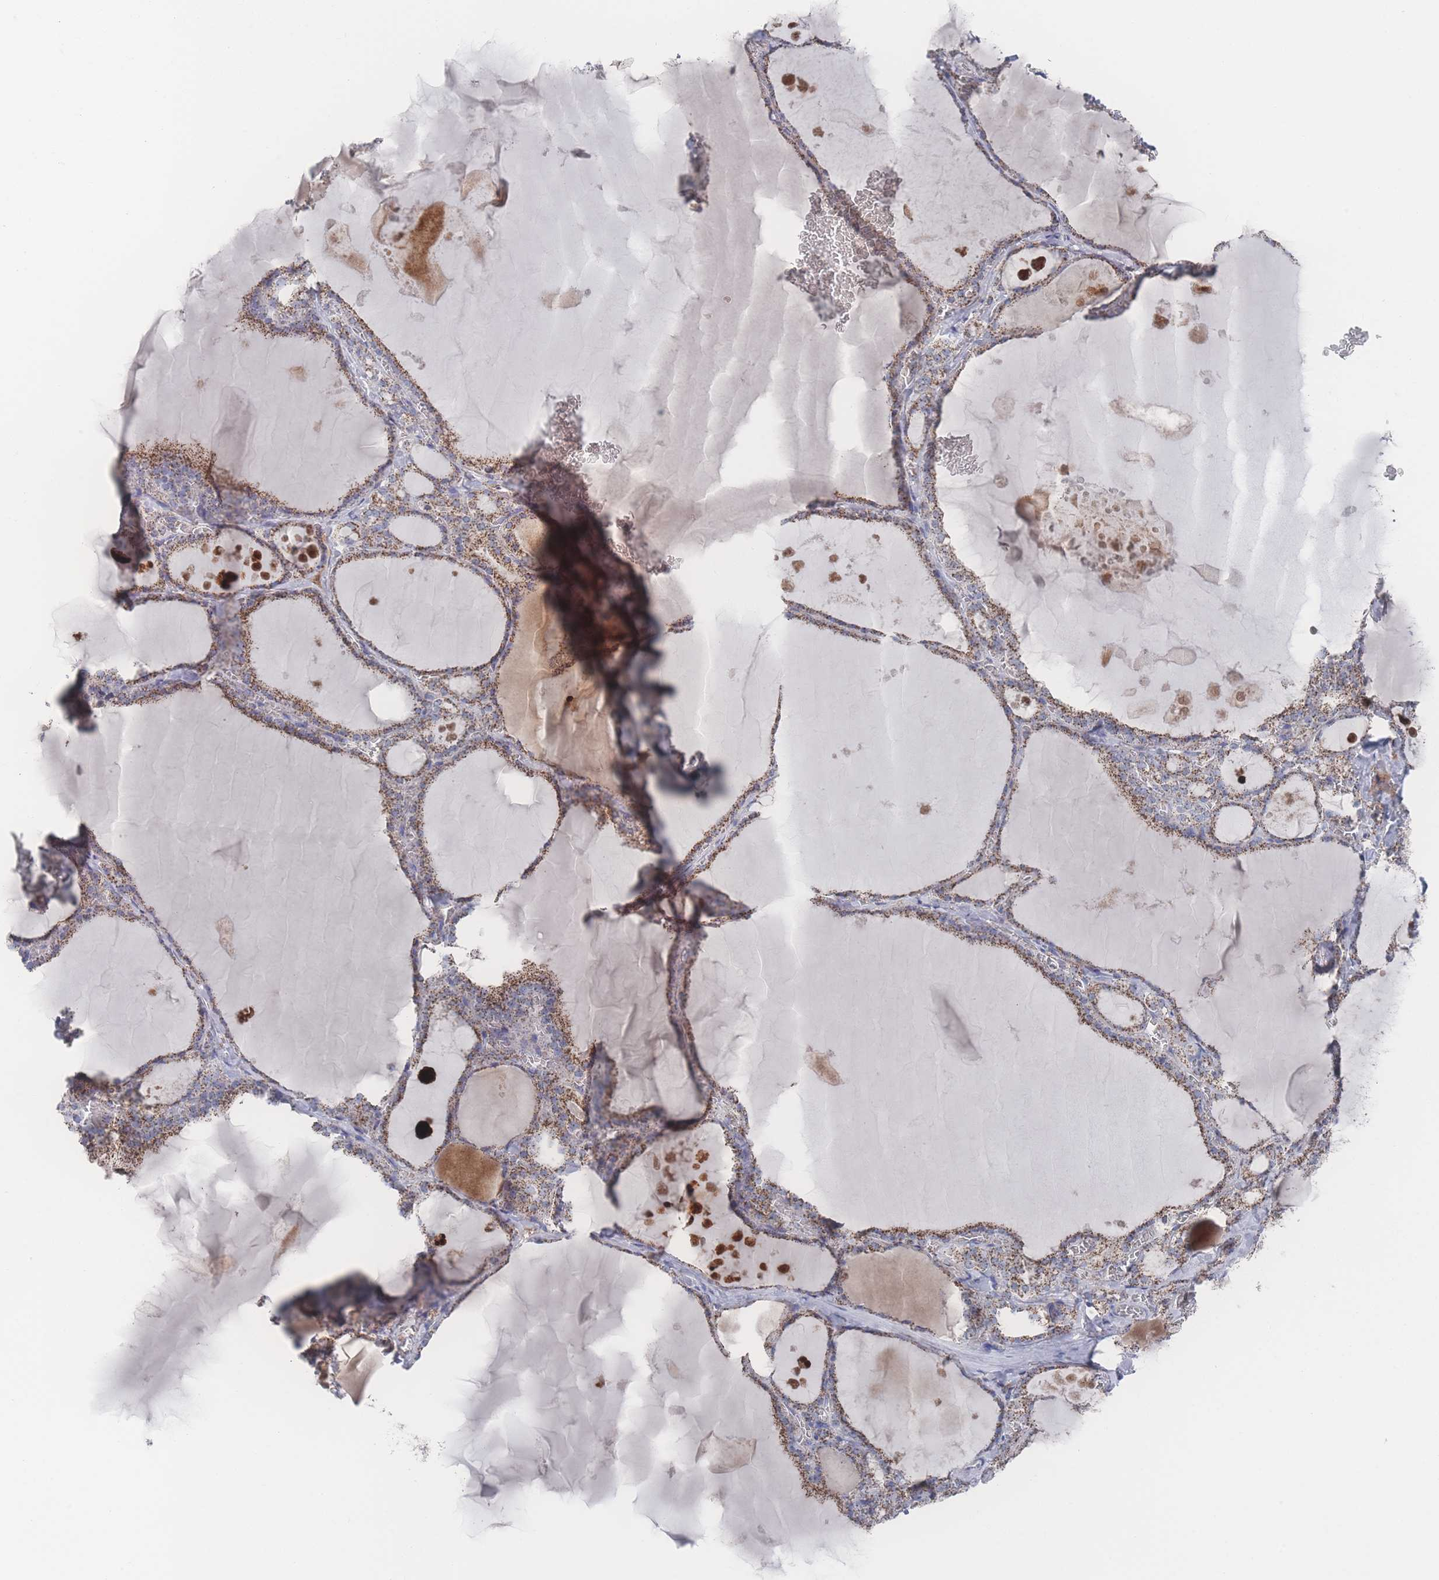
{"staining": {"intensity": "moderate", "quantity": ">75%", "location": "cytoplasmic/membranous"}, "tissue": "thyroid gland", "cell_type": "Glandular cells", "image_type": "normal", "snomed": [{"axis": "morphology", "description": "Normal tissue, NOS"}, {"axis": "topography", "description": "Thyroid gland"}], "caption": "Thyroid gland stained with a brown dye displays moderate cytoplasmic/membranous positive positivity in approximately >75% of glandular cells.", "gene": "PEX14", "patient": {"sex": "male", "age": 56}}